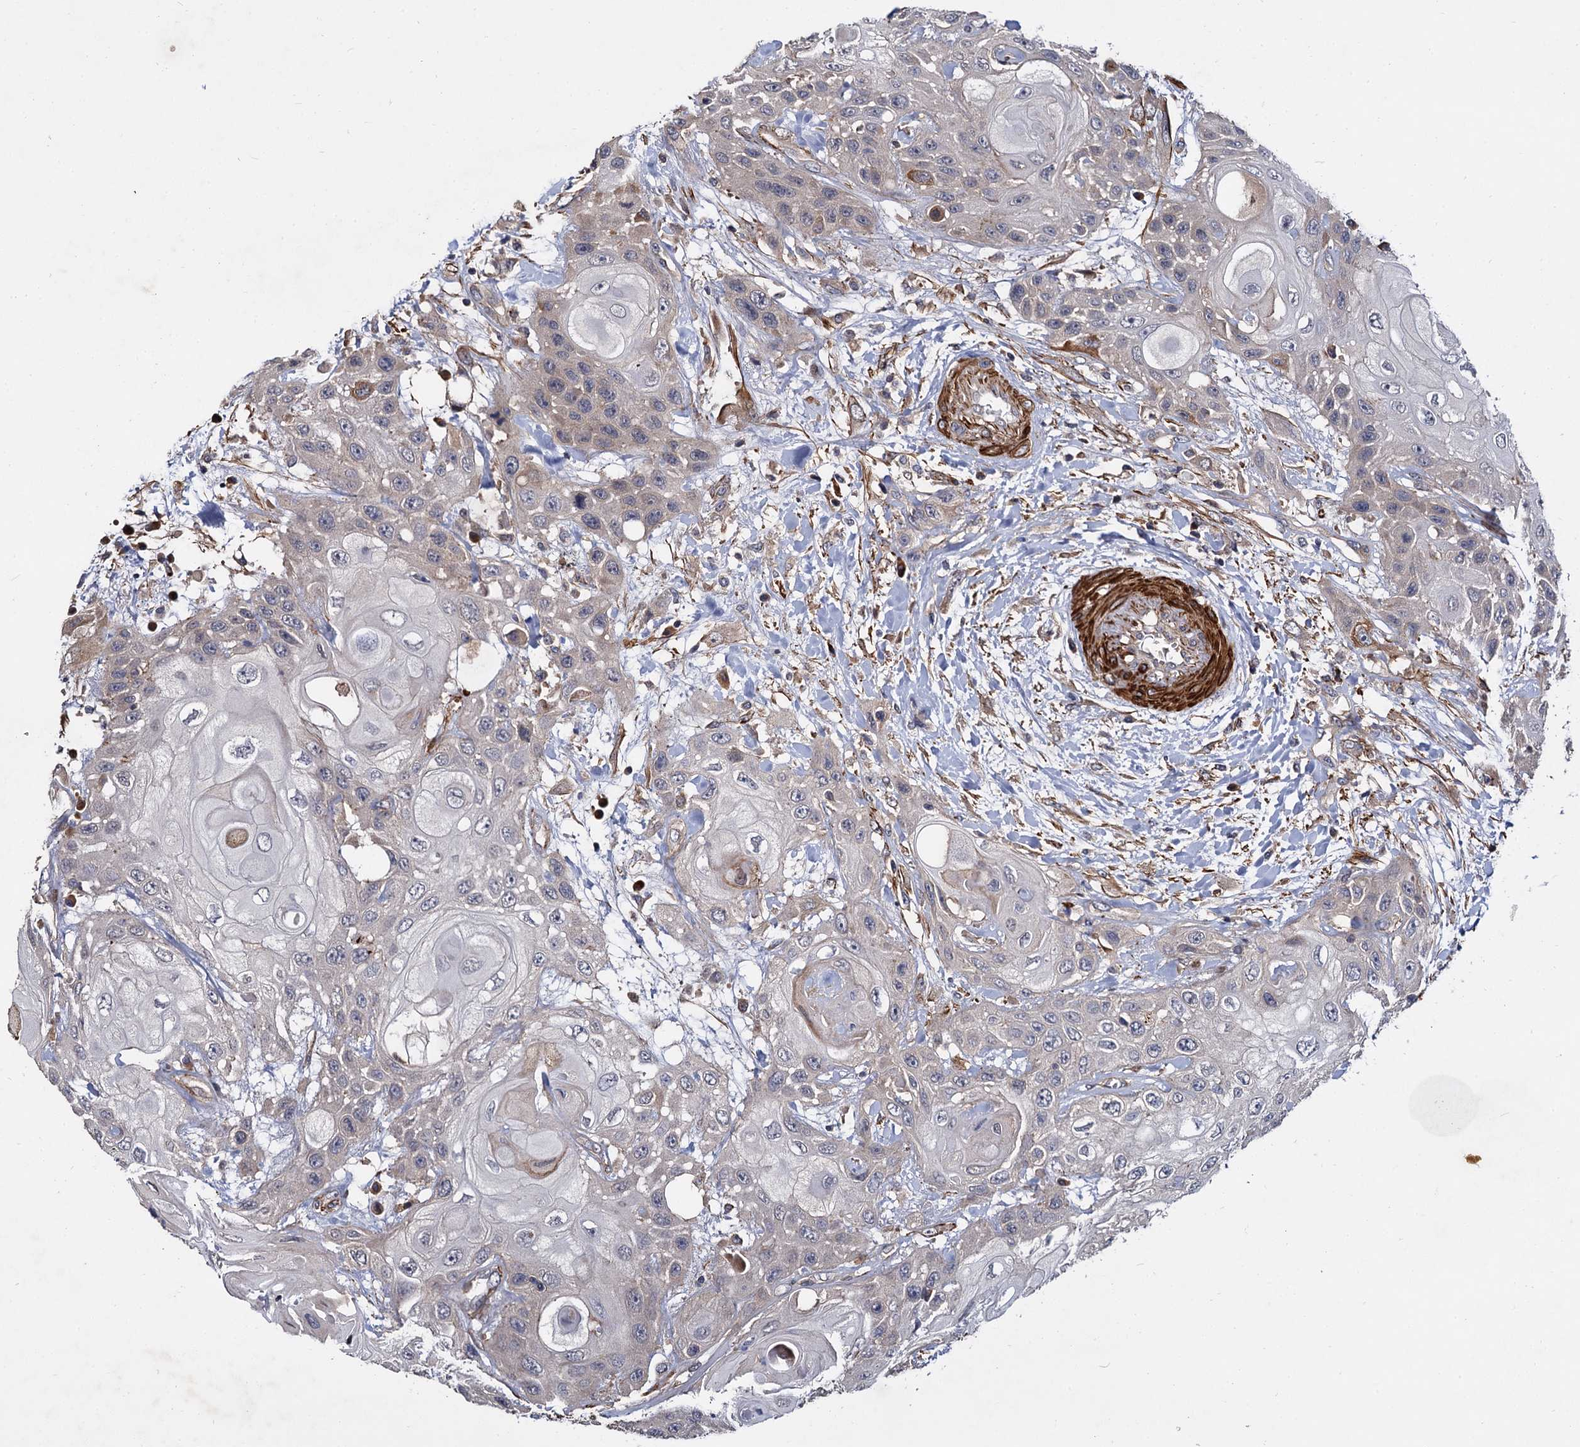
{"staining": {"intensity": "negative", "quantity": "none", "location": "none"}, "tissue": "head and neck cancer", "cell_type": "Tumor cells", "image_type": "cancer", "snomed": [{"axis": "morphology", "description": "Squamous cell carcinoma, NOS"}, {"axis": "topography", "description": "Head-Neck"}], "caption": "Immunohistochemical staining of human squamous cell carcinoma (head and neck) shows no significant expression in tumor cells.", "gene": "ISM2", "patient": {"sex": "female", "age": 43}}